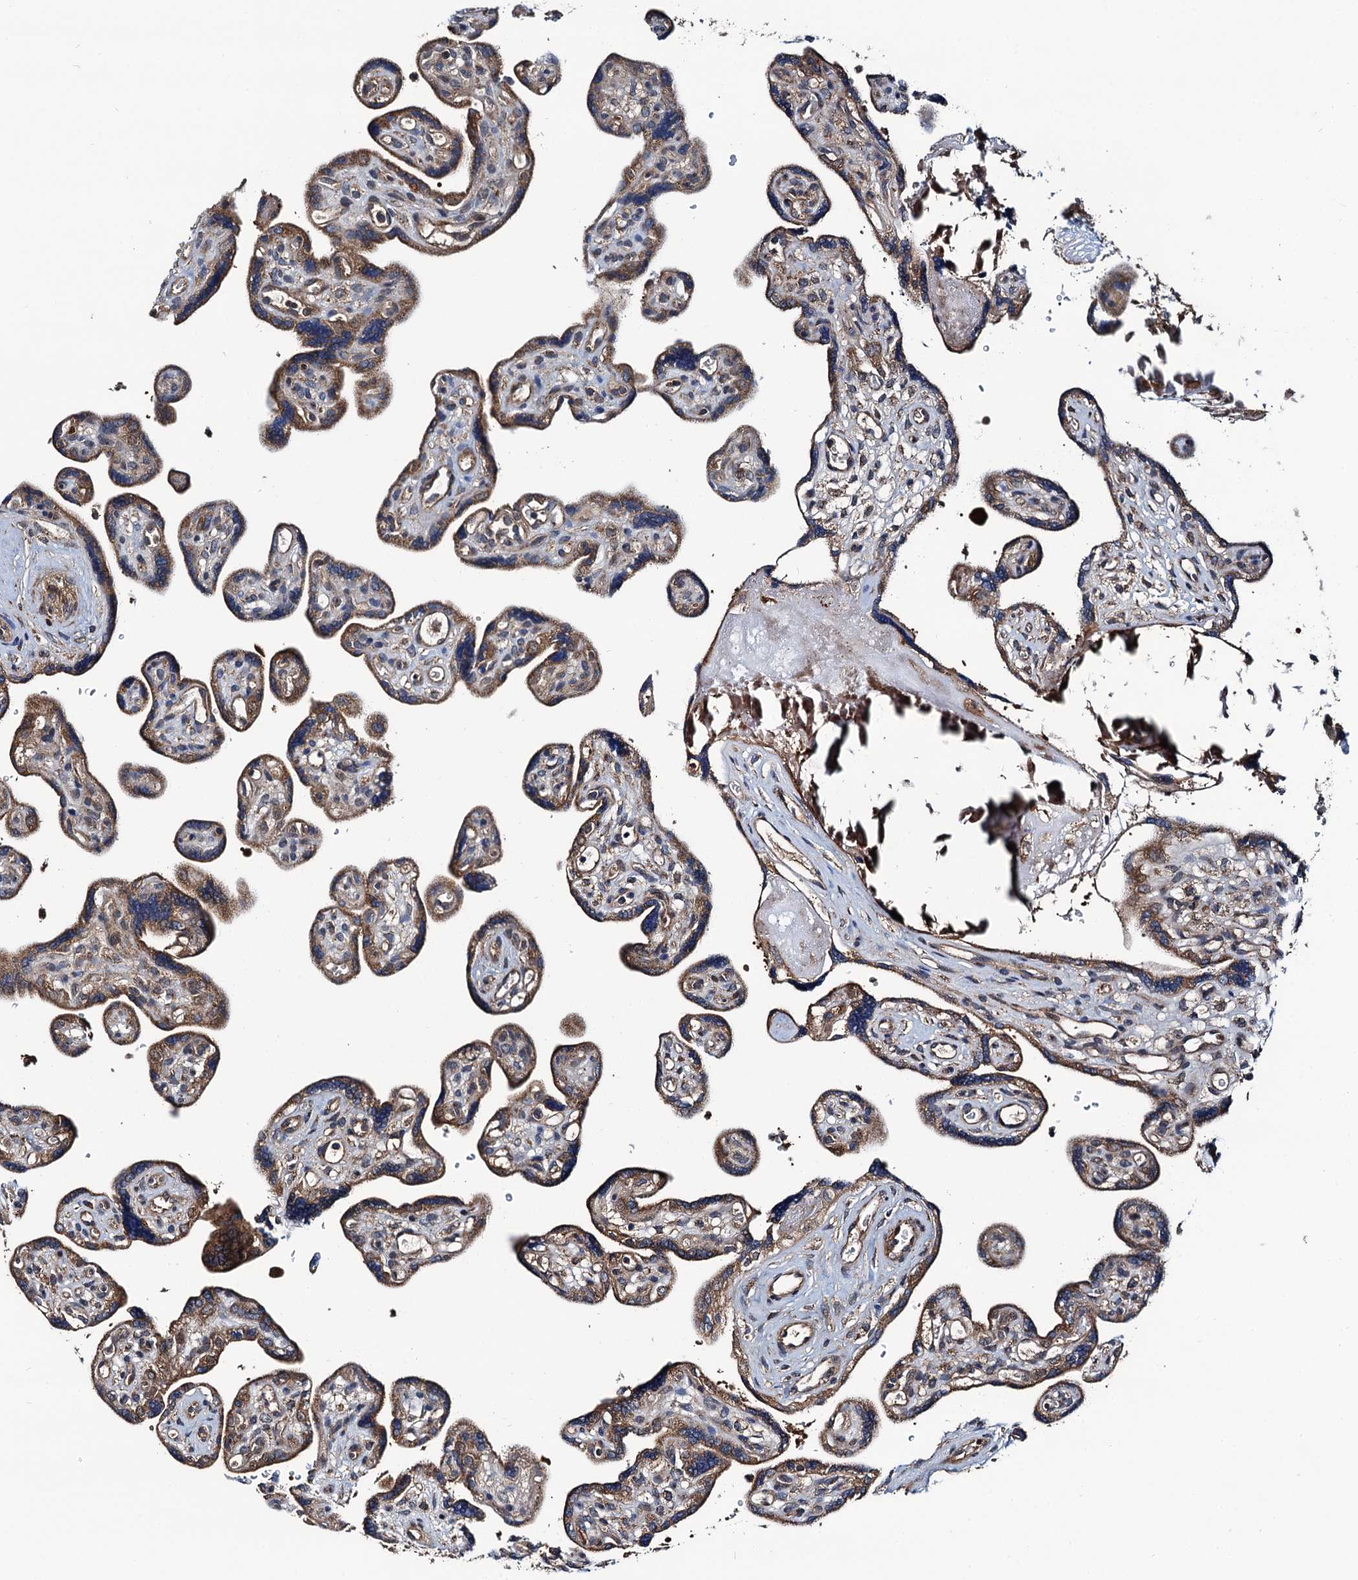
{"staining": {"intensity": "moderate", "quantity": ">75%", "location": "cytoplasmic/membranous"}, "tissue": "placenta", "cell_type": "Trophoblastic cells", "image_type": "normal", "snomed": [{"axis": "morphology", "description": "Normal tissue, NOS"}, {"axis": "topography", "description": "Placenta"}], "caption": "Immunohistochemical staining of benign placenta displays >75% levels of moderate cytoplasmic/membranous protein staining in approximately >75% of trophoblastic cells. The staining is performed using DAB (3,3'-diaminobenzidine) brown chromogen to label protein expression. The nuclei are counter-stained blue using hematoxylin.", "gene": "NEK1", "patient": {"sex": "female", "age": 39}}